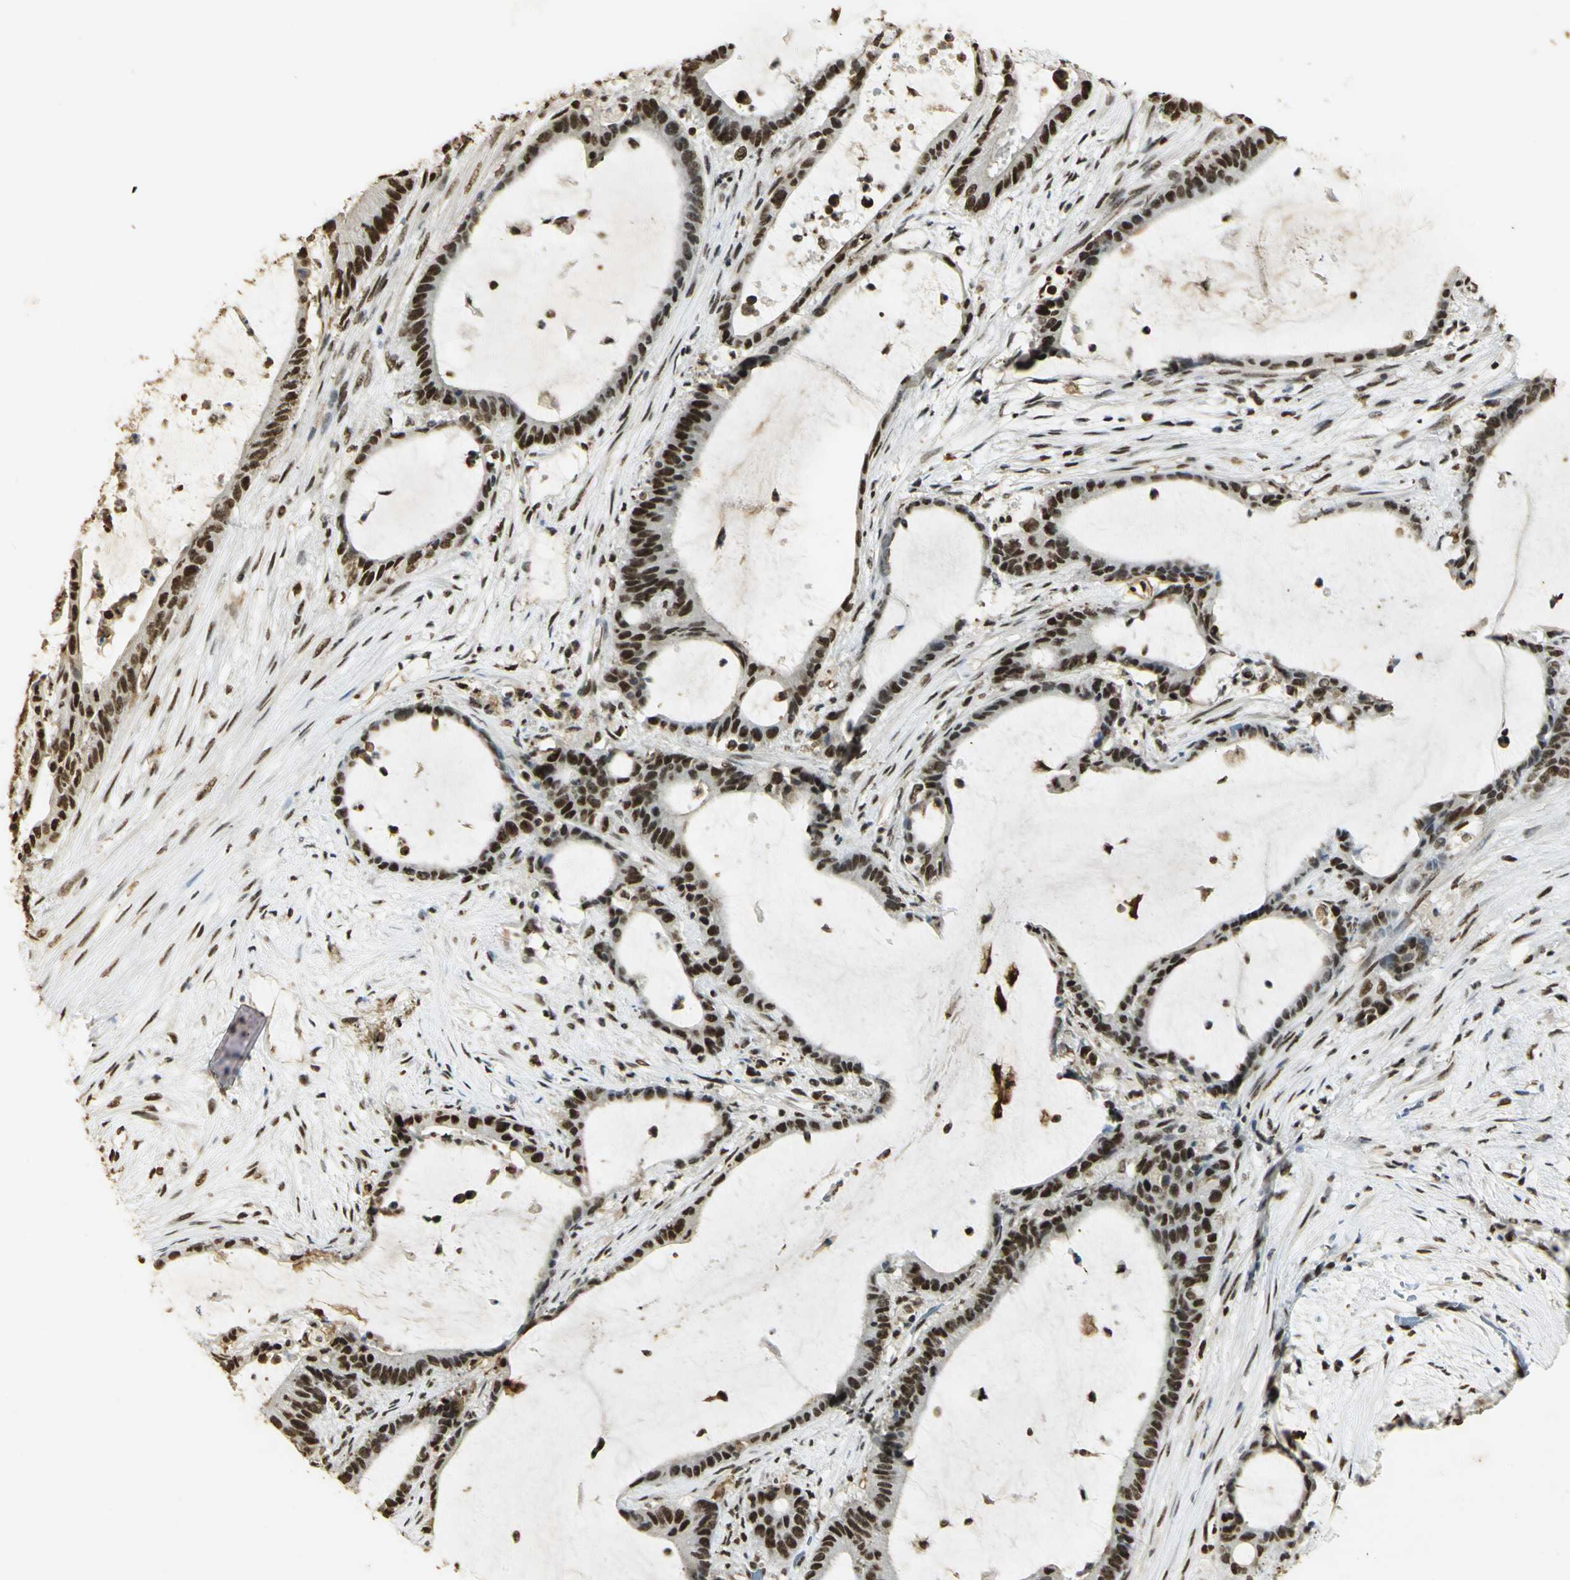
{"staining": {"intensity": "strong", "quantity": ">75%", "location": "nuclear"}, "tissue": "liver cancer", "cell_type": "Tumor cells", "image_type": "cancer", "snomed": [{"axis": "morphology", "description": "Cholangiocarcinoma"}, {"axis": "topography", "description": "Liver"}], "caption": "A brown stain labels strong nuclear positivity of a protein in liver cancer (cholangiocarcinoma) tumor cells.", "gene": "SET", "patient": {"sex": "female", "age": 73}}